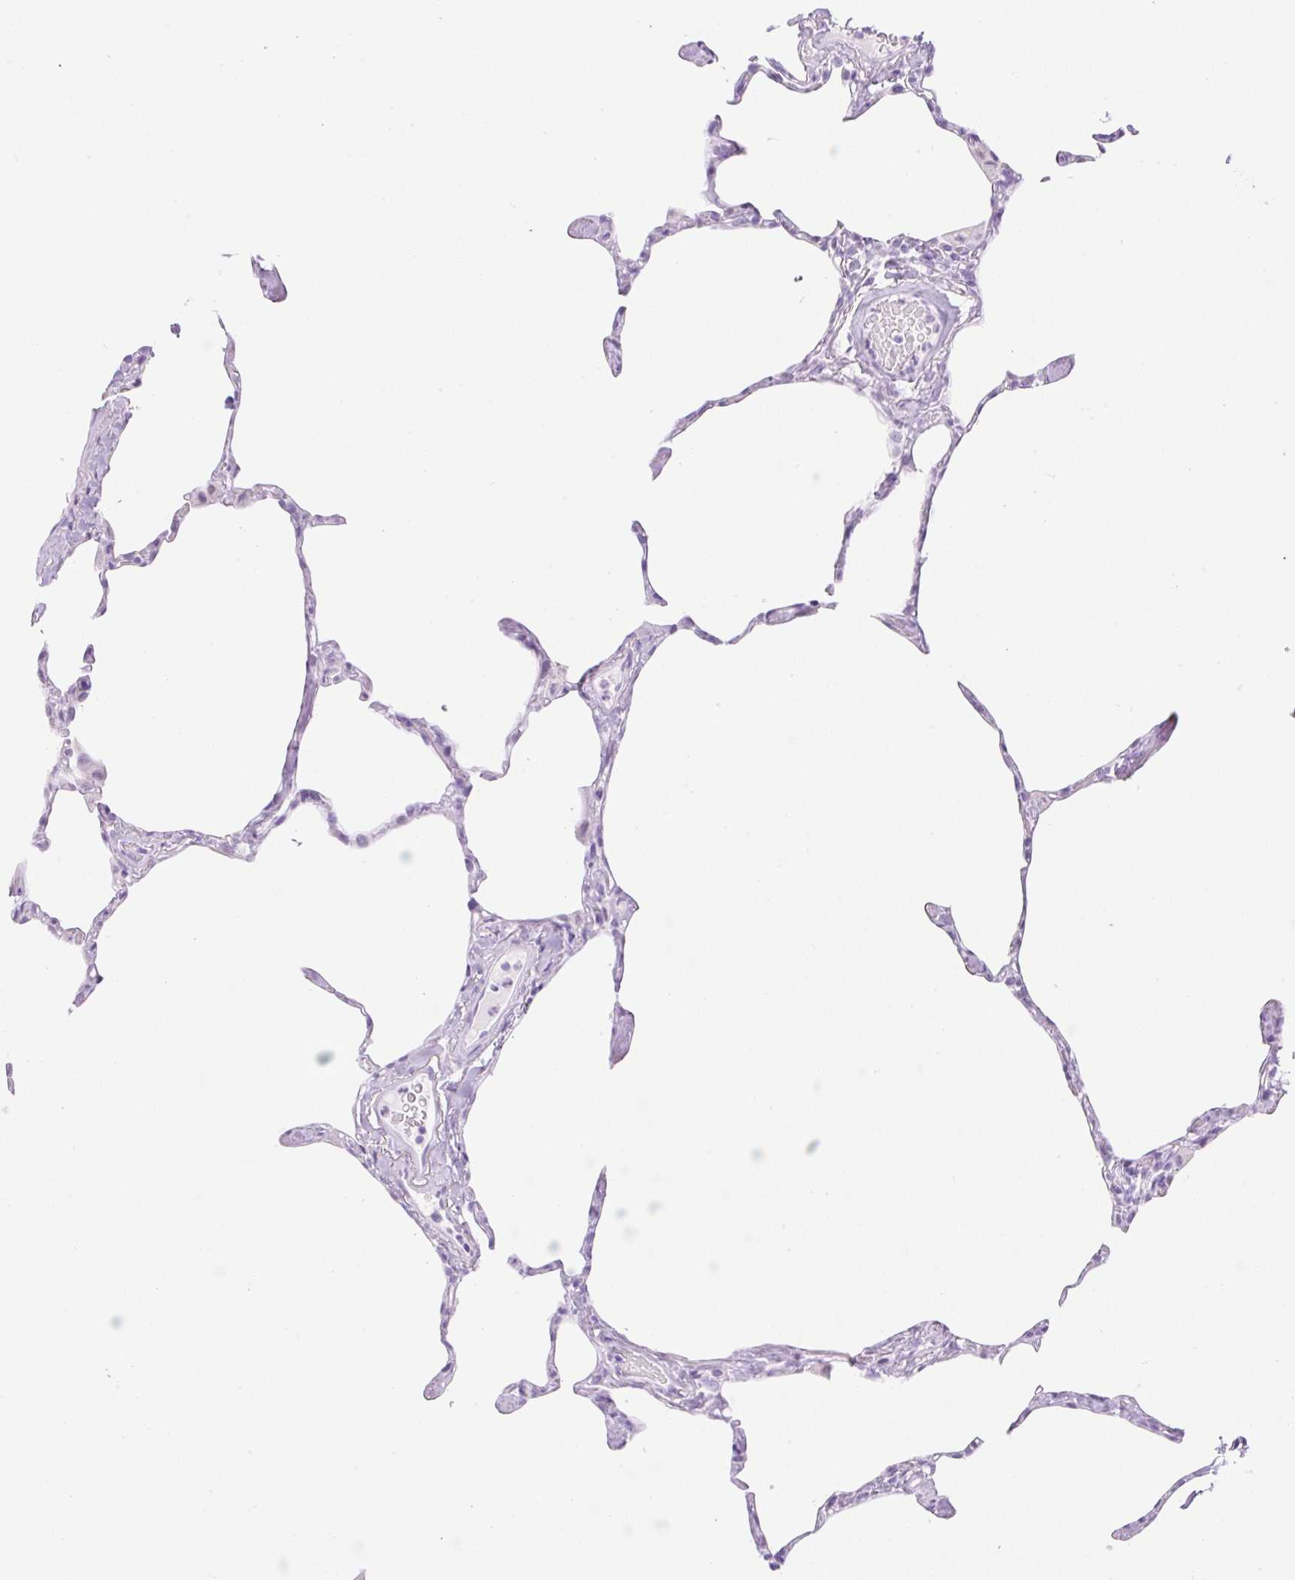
{"staining": {"intensity": "negative", "quantity": "none", "location": "none"}, "tissue": "lung", "cell_type": "Alveolar cells", "image_type": "normal", "snomed": [{"axis": "morphology", "description": "Normal tissue, NOS"}, {"axis": "topography", "description": "Lung"}], "caption": "High magnification brightfield microscopy of unremarkable lung stained with DAB (brown) and counterstained with hematoxylin (blue): alveolar cells show no significant staining.", "gene": "SPRR4", "patient": {"sex": "male", "age": 65}}